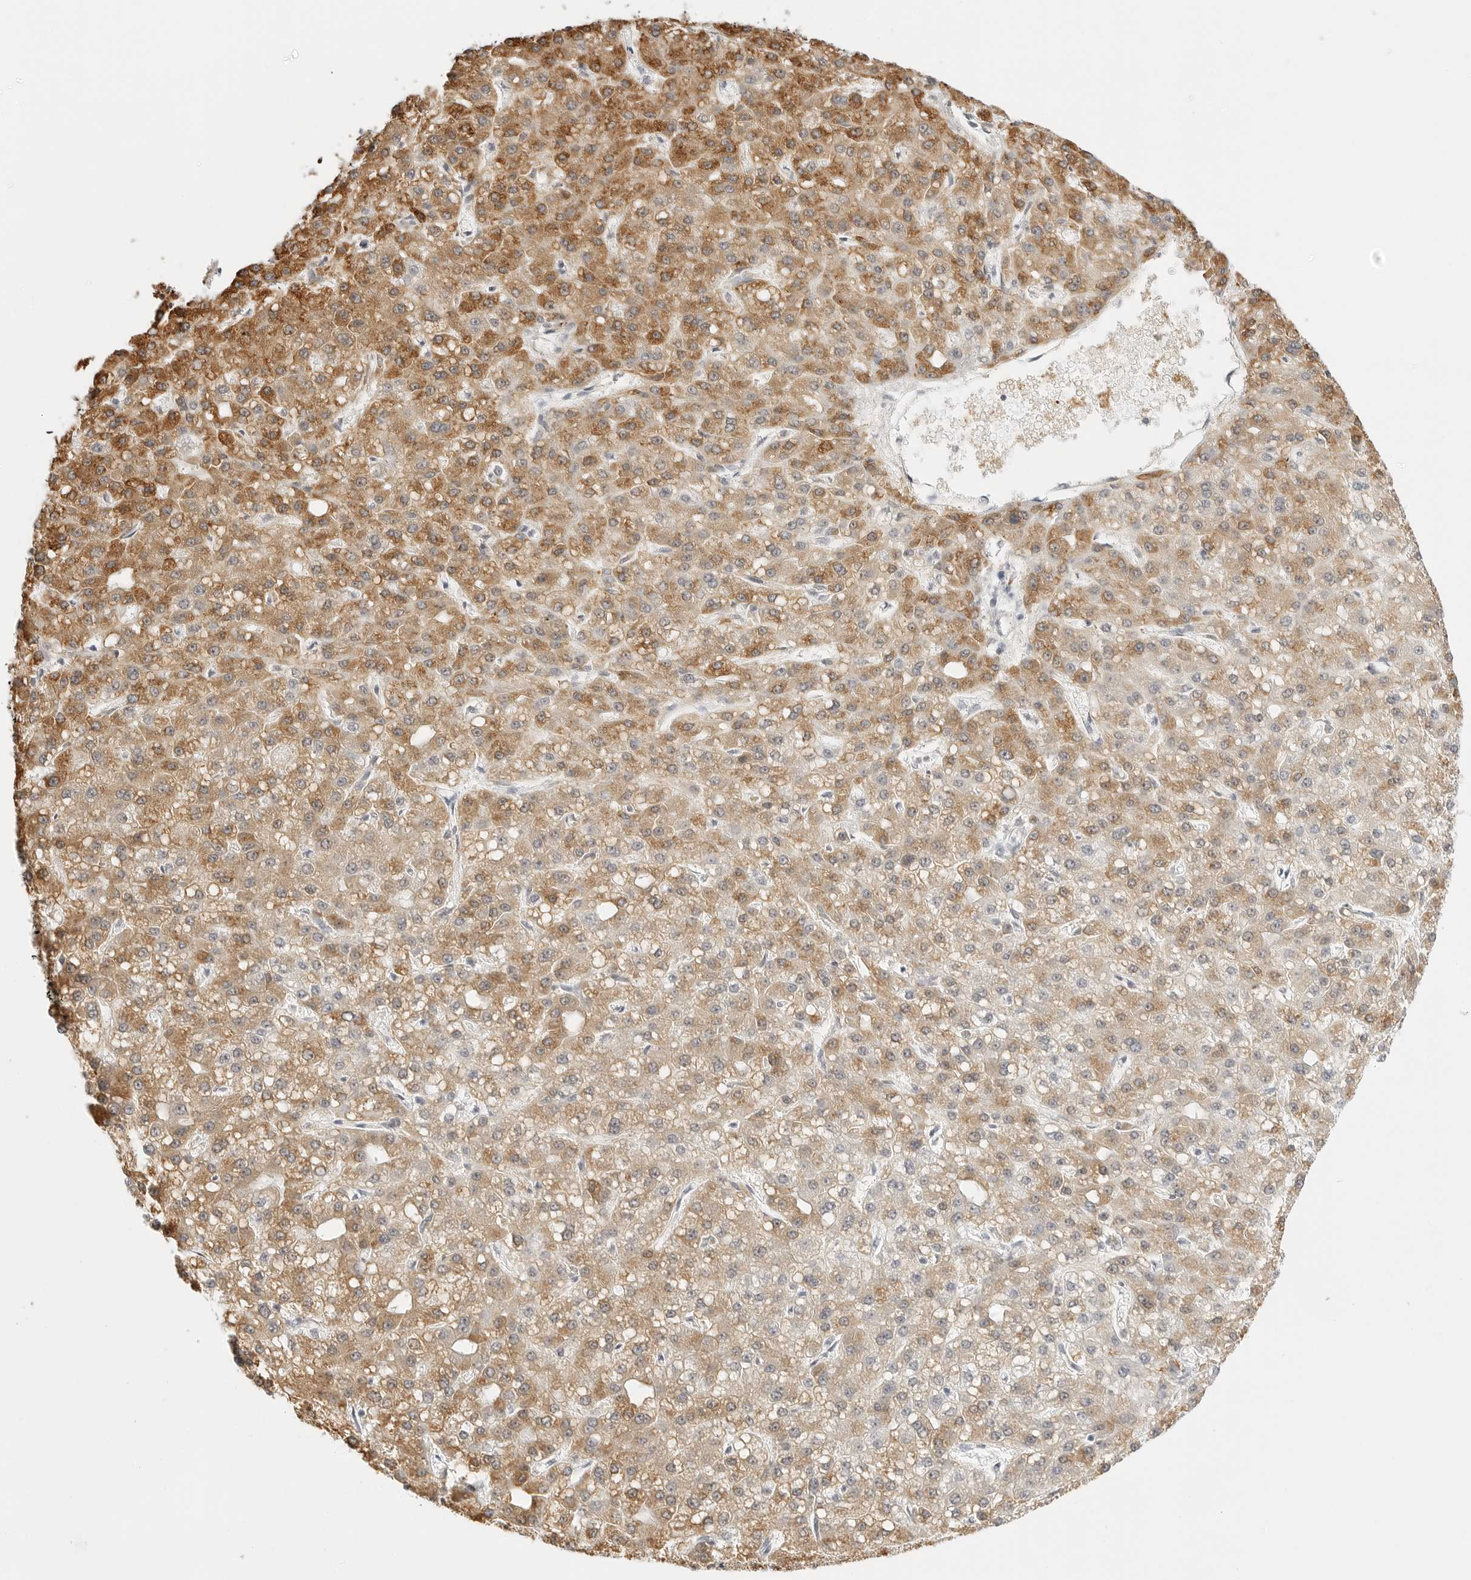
{"staining": {"intensity": "moderate", "quantity": ">75%", "location": "cytoplasmic/membranous"}, "tissue": "liver cancer", "cell_type": "Tumor cells", "image_type": "cancer", "snomed": [{"axis": "morphology", "description": "Carcinoma, Hepatocellular, NOS"}, {"axis": "topography", "description": "Liver"}], "caption": "This image exhibits liver hepatocellular carcinoma stained with IHC to label a protein in brown. The cytoplasmic/membranous of tumor cells show moderate positivity for the protein. Nuclei are counter-stained blue.", "gene": "THEM4", "patient": {"sex": "male", "age": 67}}